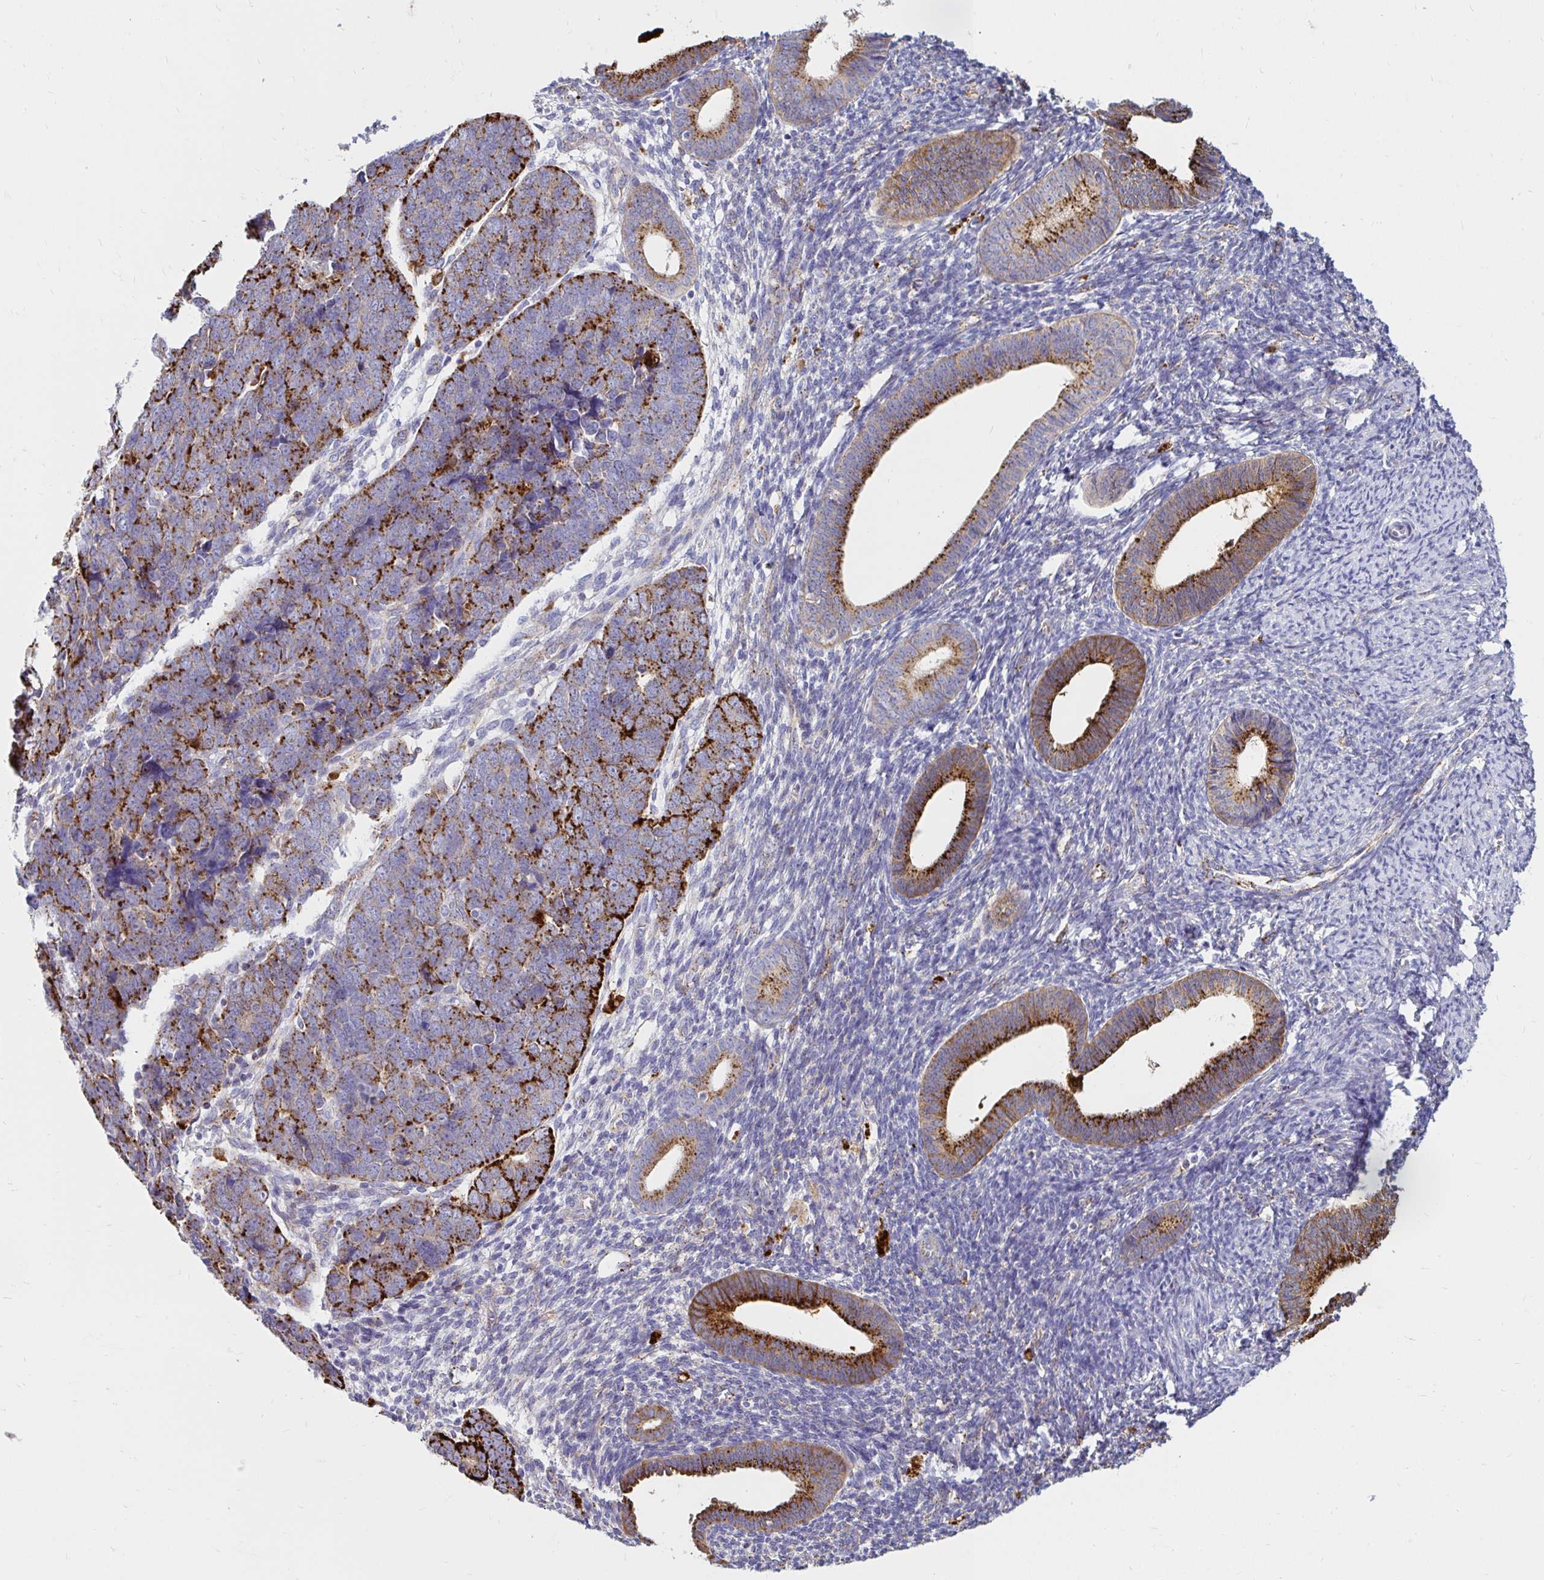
{"staining": {"intensity": "strong", "quantity": "25%-75%", "location": "cytoplasmic/membranous"}, "tissue": "endometrial cancer", "cell_type": "Tumor cells", "image_type": "cancer", "snomed": [{"axis": "morphology", "description": "Adenocarcinoma, NOS"}, {"axis": "topography", "description": "Endometrium"}], "caption": "Human adenocarcinoma (endometrial) stained for a protein (brown) displays strong cytoplasmic/membranous positive positivity in approximately 25%-75% of tumor cells.", "gene": "FUCA1", "patient": {"sex": "female", "age": 82}}